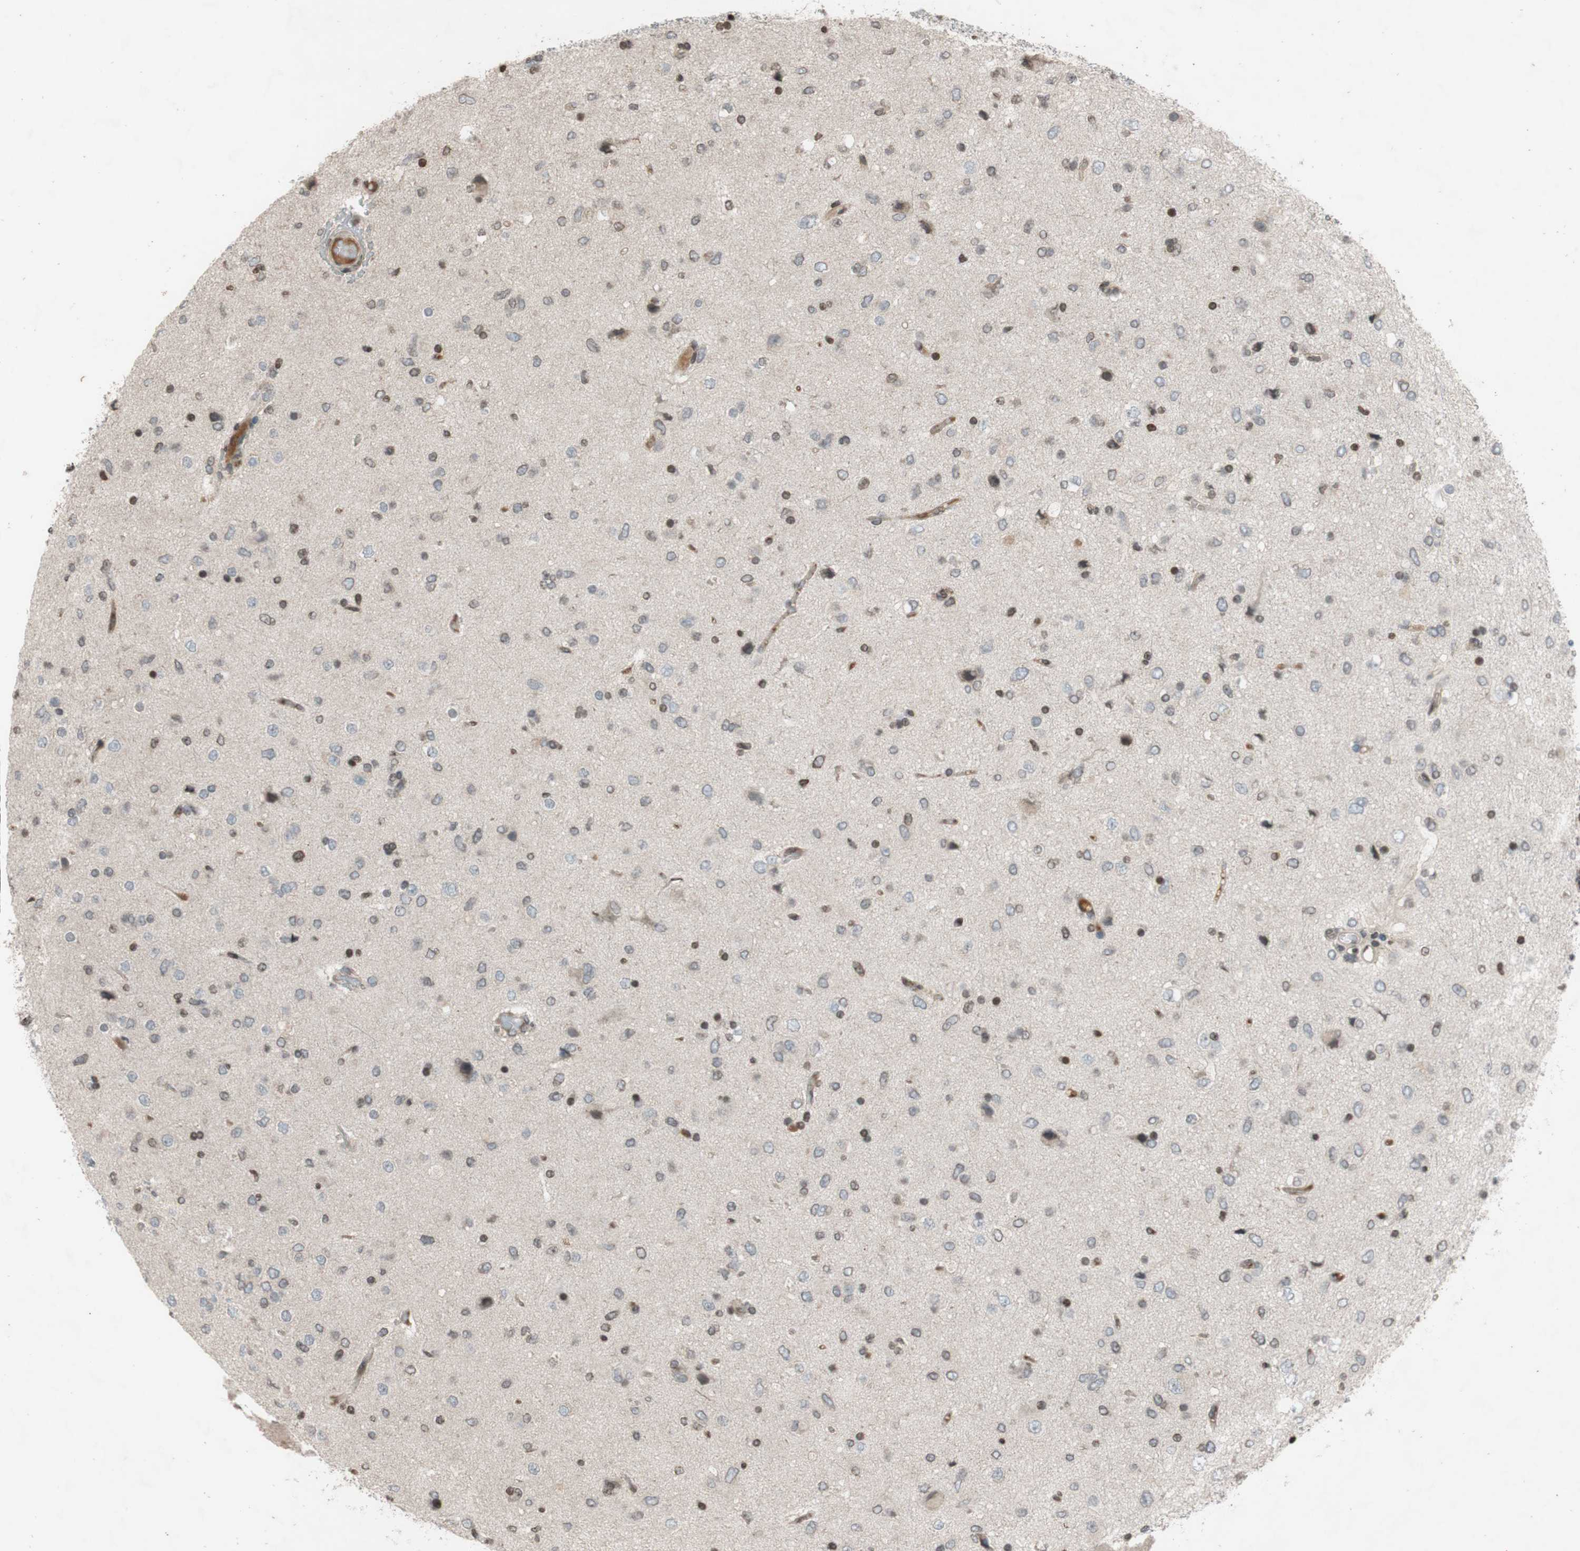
{"staining": {"intensity": "moderate", "quantity": "25%-75%", "location": "nuclear"}, "tissue": "glioma", "cell_type": "Tumor cells", "image_type": "cancer", "snomed": [{"axis": "morphology", "description": "Glioma, malignant, Low grade"}, {"axis": "topography", "description": "Brain"}], "caption": "There is medium levels of moderate nuclear staining in tumor cells of glioma, as demonstrated by immunohistochemical staining (brown color).", "gene": "MCM6", "patient": {"sex": "male", "age": 77}}